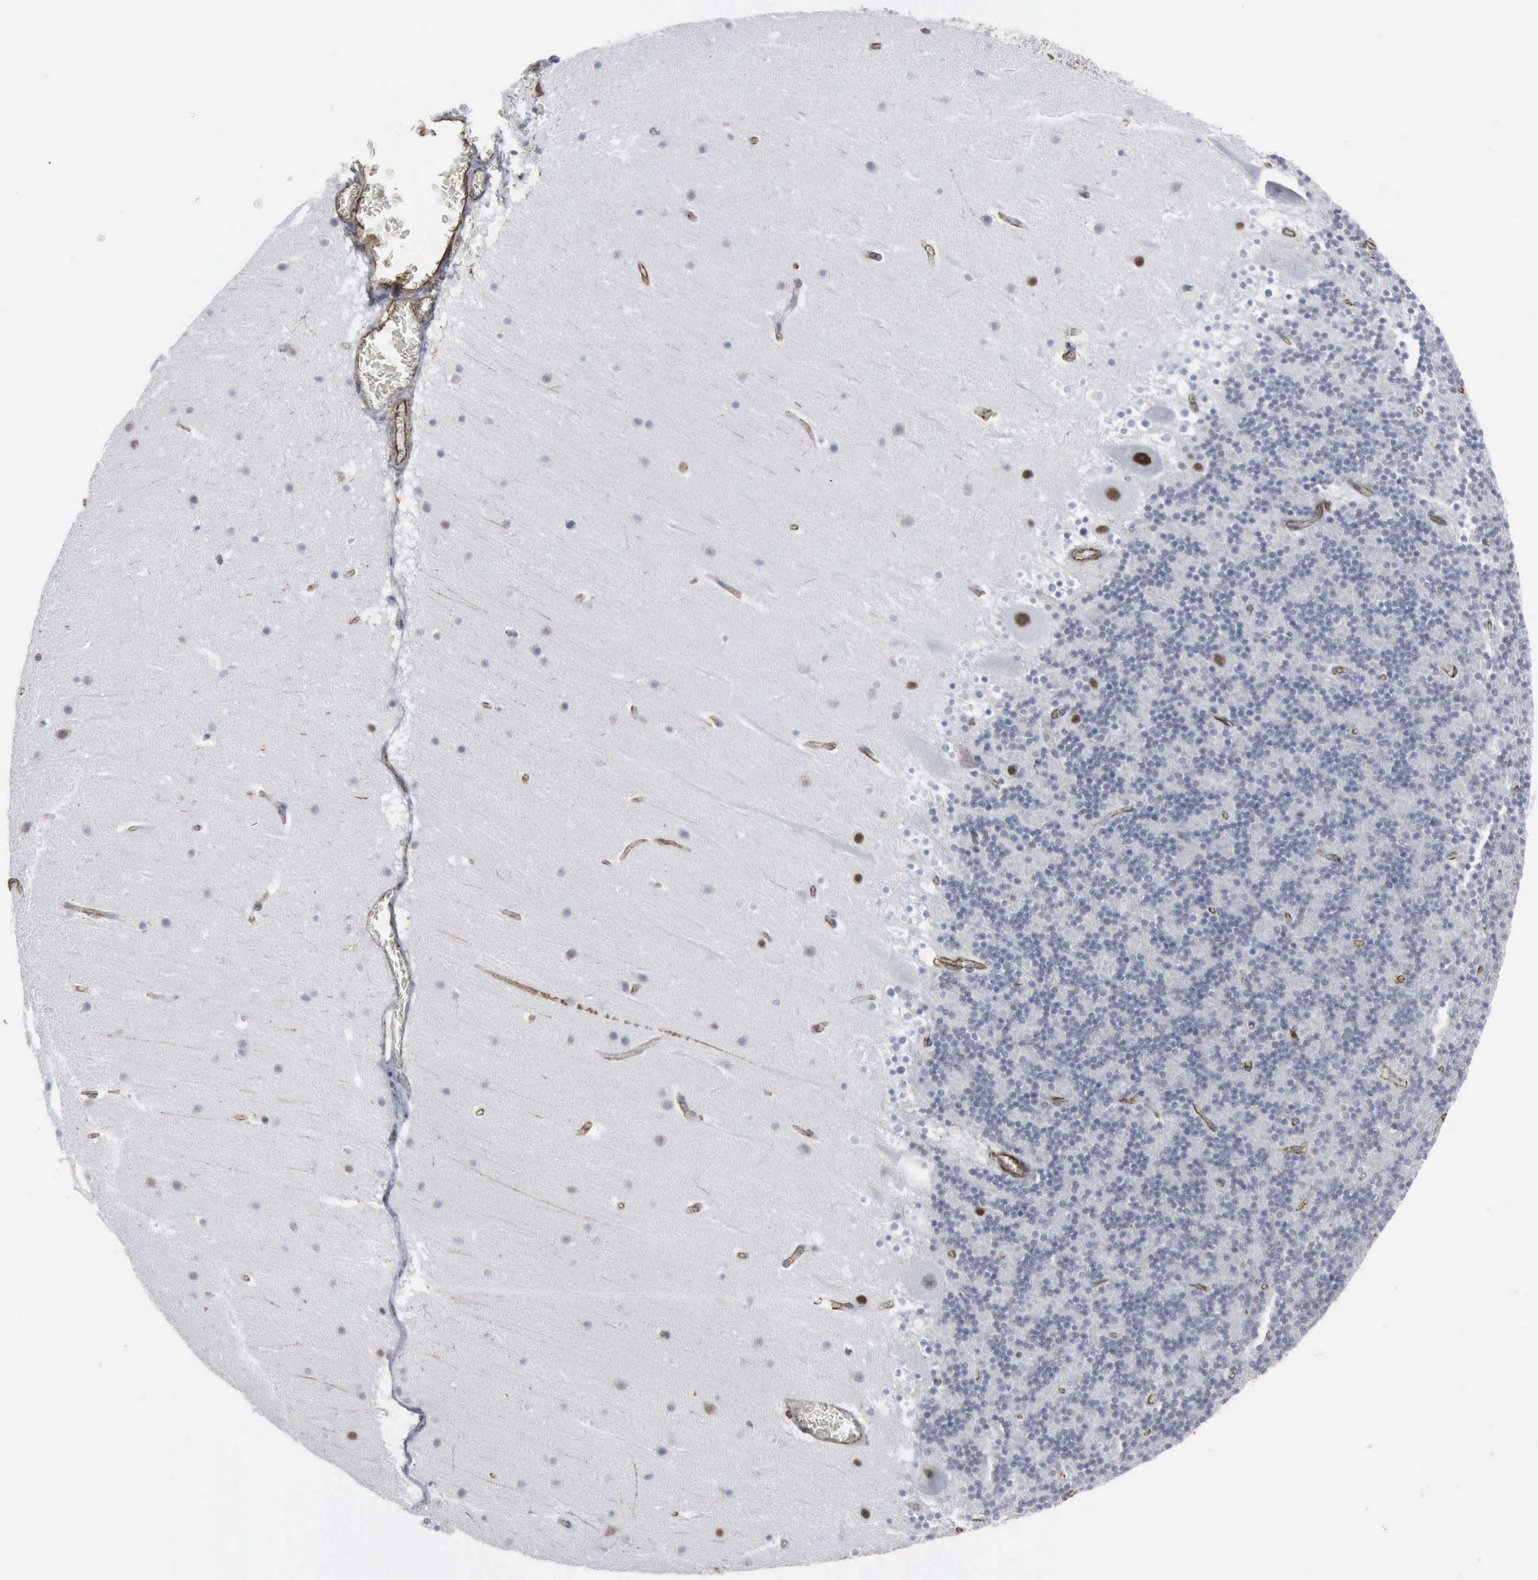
{"staining": {"intensity": "moderate", "quantity": "<25%", "location": "nuclear"}, "tissue": "cerebellum", "cell_type": "Cells in granular layer", "image_type": "normal", "snomed": [{"axis": "morphology", "description": "Normal tissue, NOS"}, {"axis": "topography", "description": "Cerebellum"}], "caption": "Cells in granular layer show low levels of moderate nuclear positivity in about <25% of cells in benign cerebellum. The protein is shown in brown color, while the nuclei are stained blue.", "gene": "CCNE1", "patient": {"sex": "male", "age": 45}}